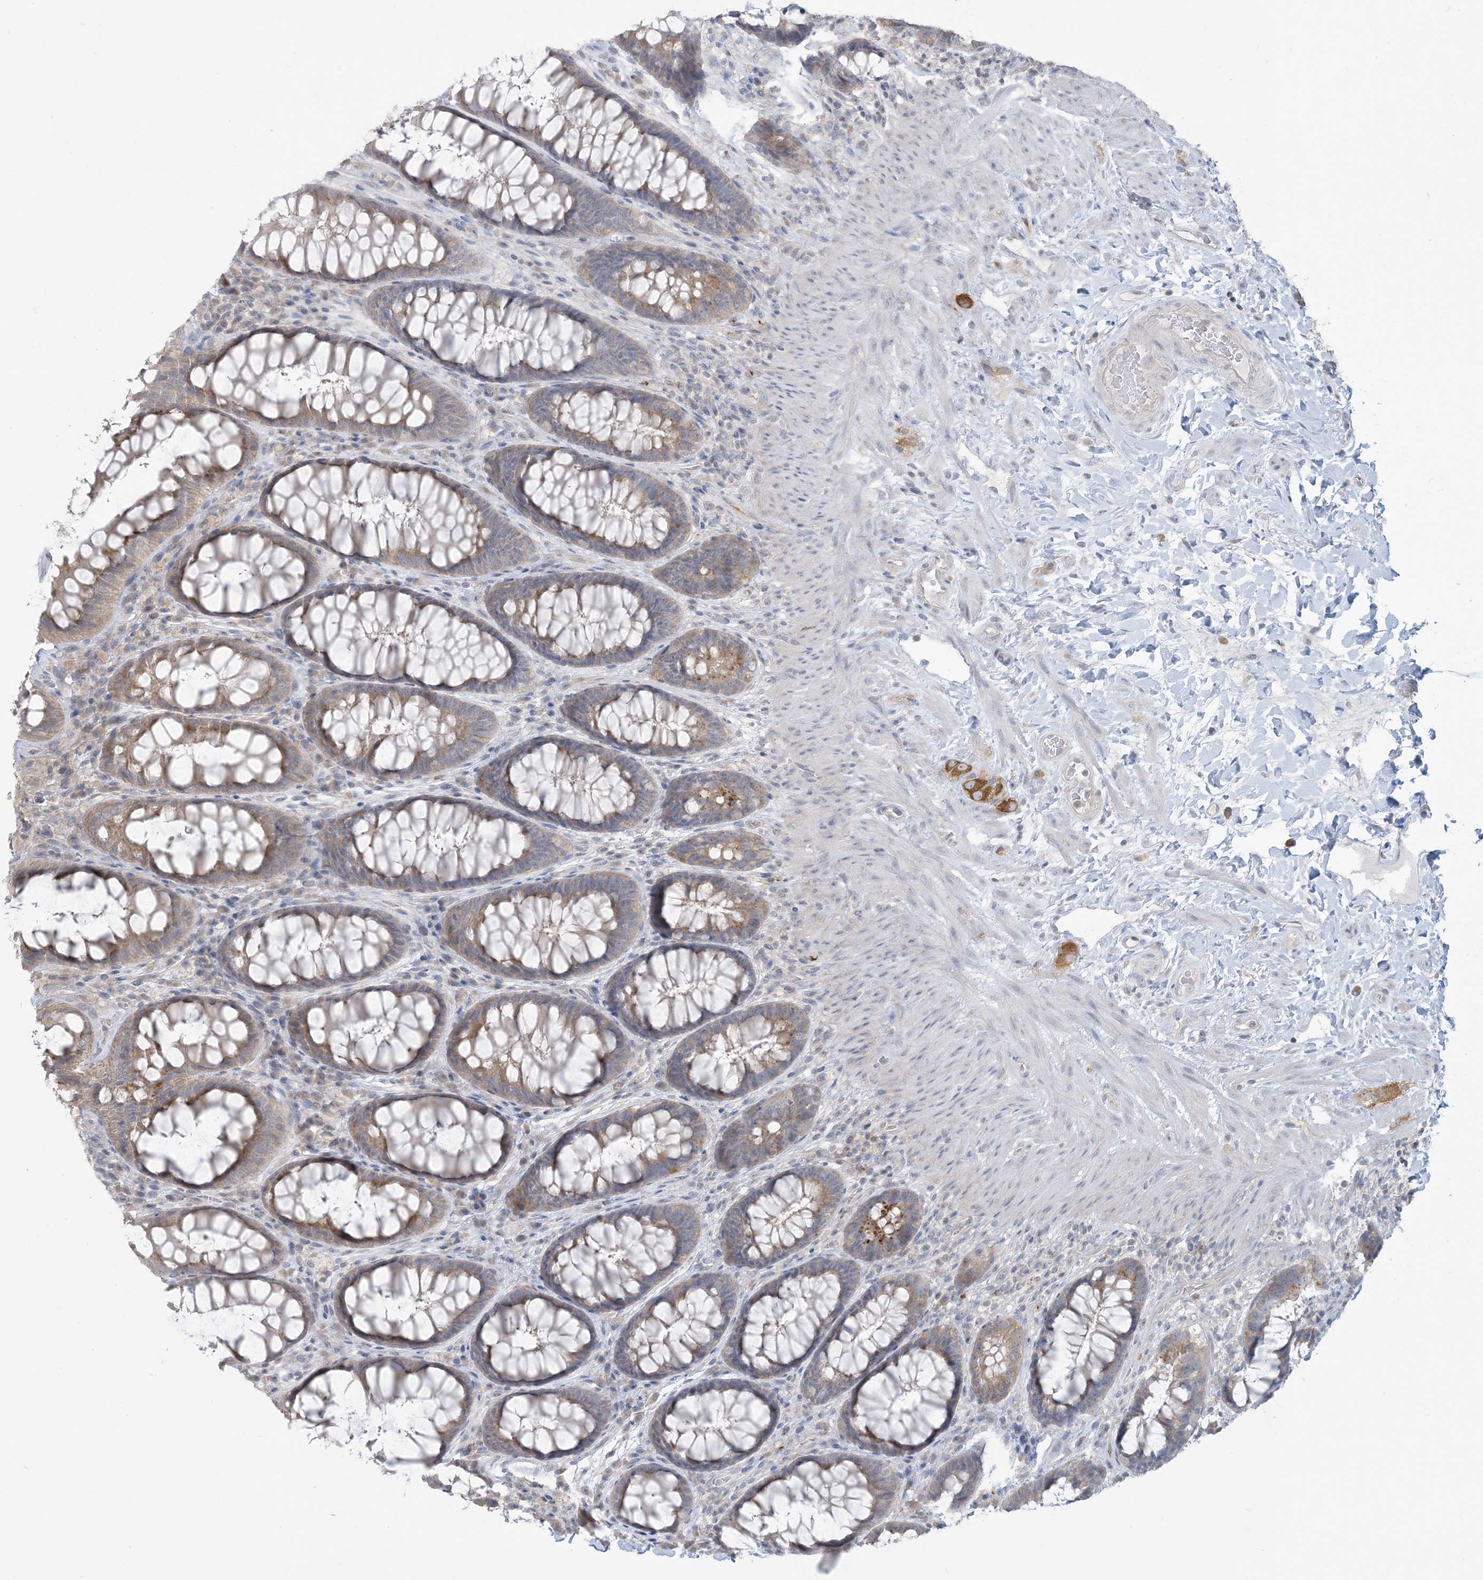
{"staining": {"intensity": "weak", "quantity": ">75%", "location": "cytoplasmic/membranous"}, "tissue": "rectum", "cell_type": "Glandular cells", "image_type": "normal", "snomed": [{"axis": "morphology", "description": "Normal tissue, NOS"}, {"axis": "topography", "description": "Rectum"}], "caption": "This image exhibits immunohistochemistry (IHC) staining of normal rectum, with low weak cytoplasmic/membranous expression in about >75% of glandular cells.", "gene": "KIF3A", "patient": {"sex": "female", "age": 46}}